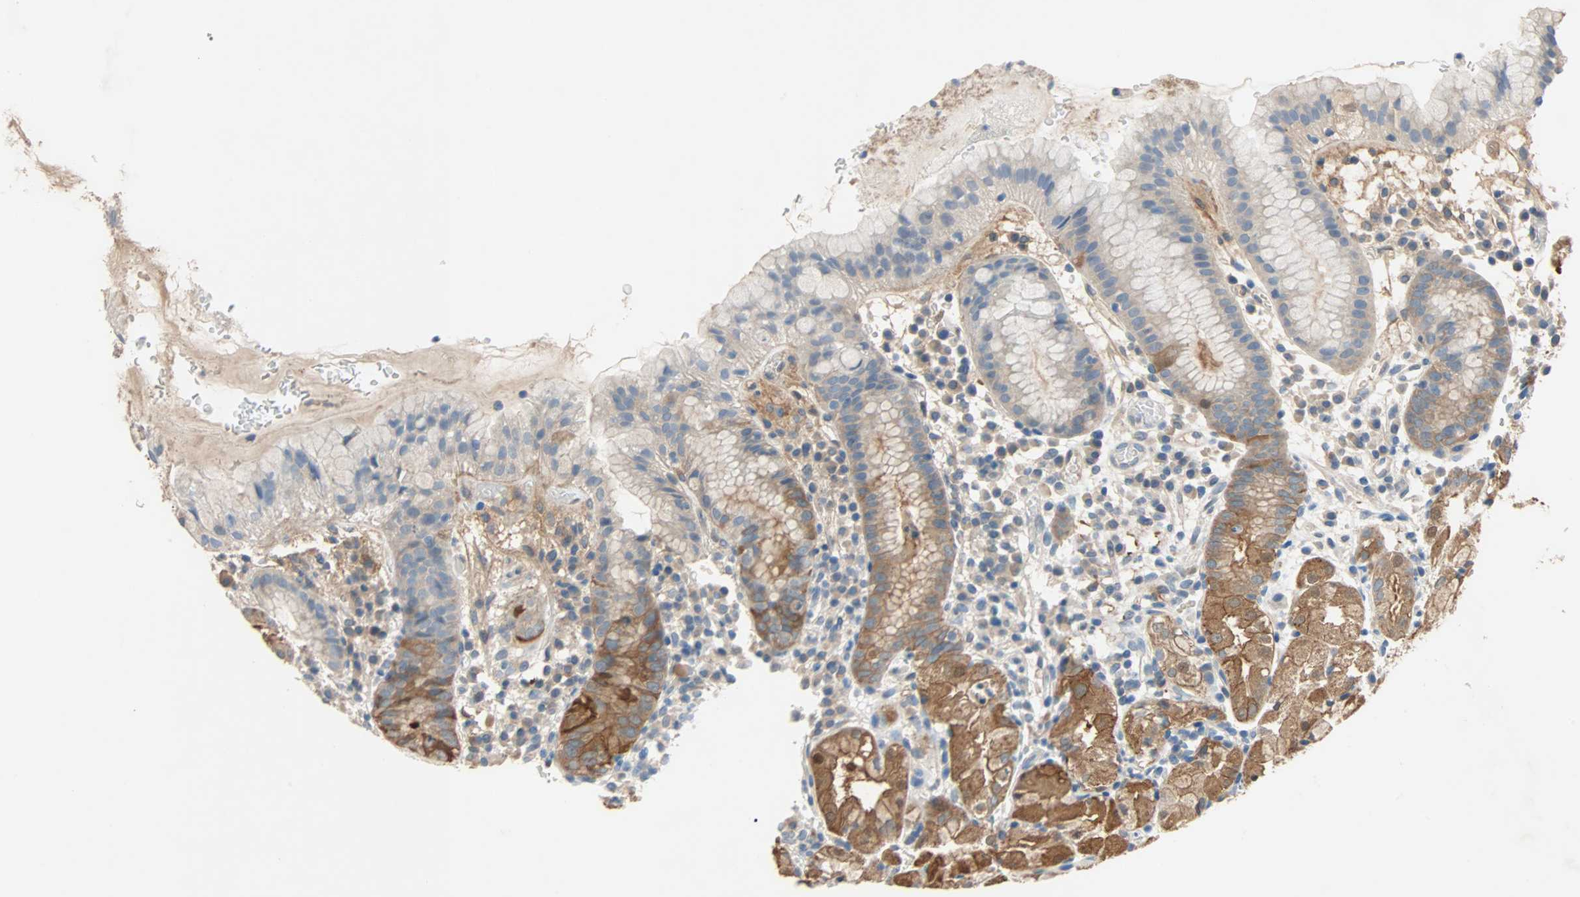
{"staining": {"intensity": "moderate", "quantity": "25%-75%", "location": "cytoplasmic/membranous"}, "tissue": "stomach", "cell_type": "Glandular cells", "image_type": "normal", "snomed": [{"axis": "morphology", "description": "Normal tissue, NOS"}, {"axis": "topography", "description": "Stomach"}, {"axis": "topography", "description": "Stomach, lower"}], "caption": "Immunohistochemistry (IHC) (DAB) staining of unremarkable human stomach demonstrates moderate cytoplasmic/membranous protein expression in approximately 25%-75% of glandular cells. Using DAB (3,3'-diaminobenzidine) (brown) and hematoxylin (blue) stains, captured at high magnification using brightfield microscopy.", "gene": "TNFRSF12A", "patient": {"sex": "female", "age": 75}}